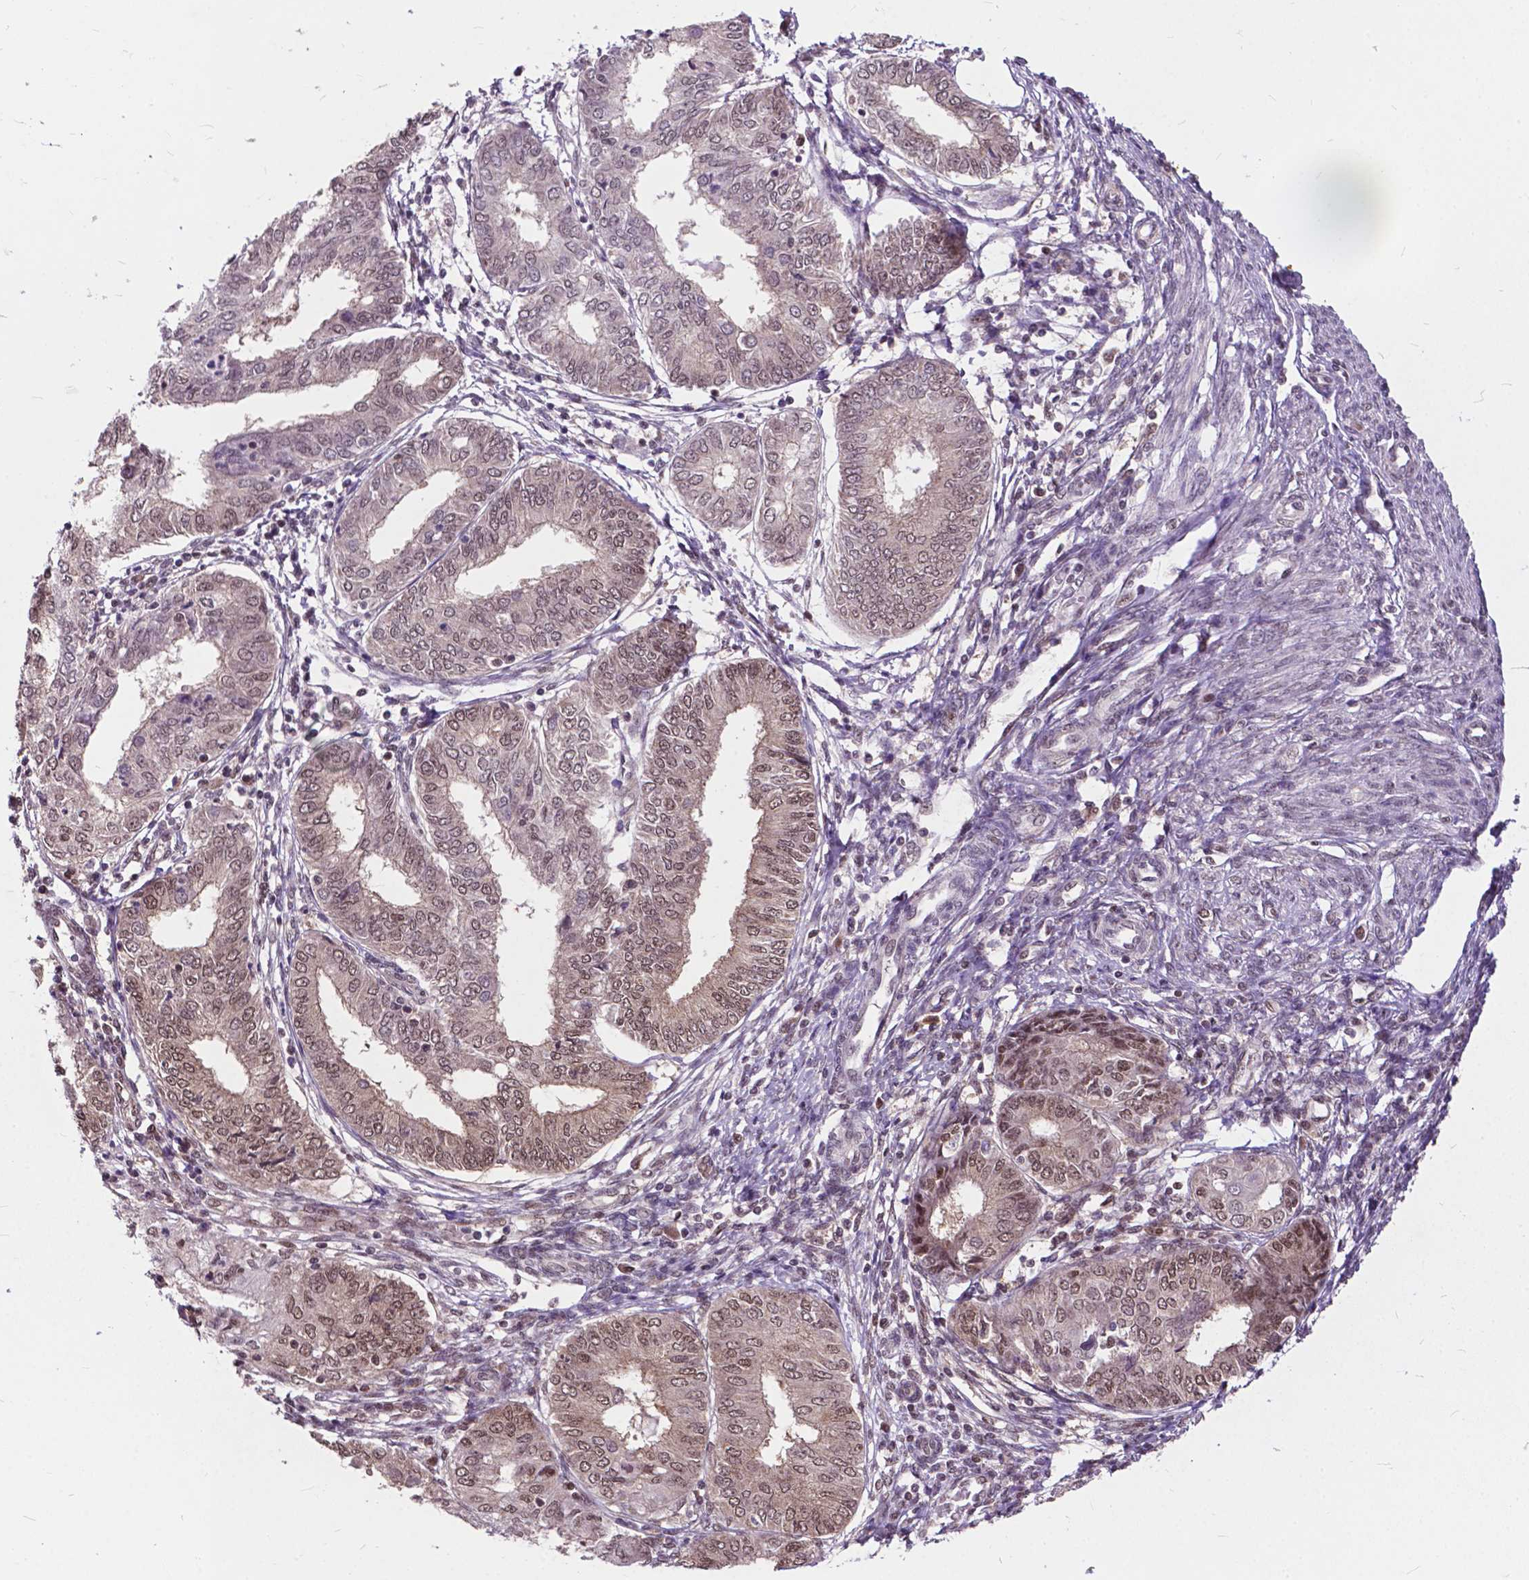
{"staining": {"intensity": "weak", "quantity": ">75%", "location": "nuclear"}, "tissue": "endometrial cancer", "cell_type": "Tumor cells", "image_type": "cancer", "snomed": [{"axis": "morphology", "description": "Adenocarcinoma, NOS"}, {"axis": "topography", "description": "Endometrium"}], "caption": "Immunohistochemical staining of human endometrial adenocarcinoma shows weak nuclear protein positivity in approximately >75% of tumor cells.", "gene": "FAF1", "patient": {"sex": "female", "age": 68}}